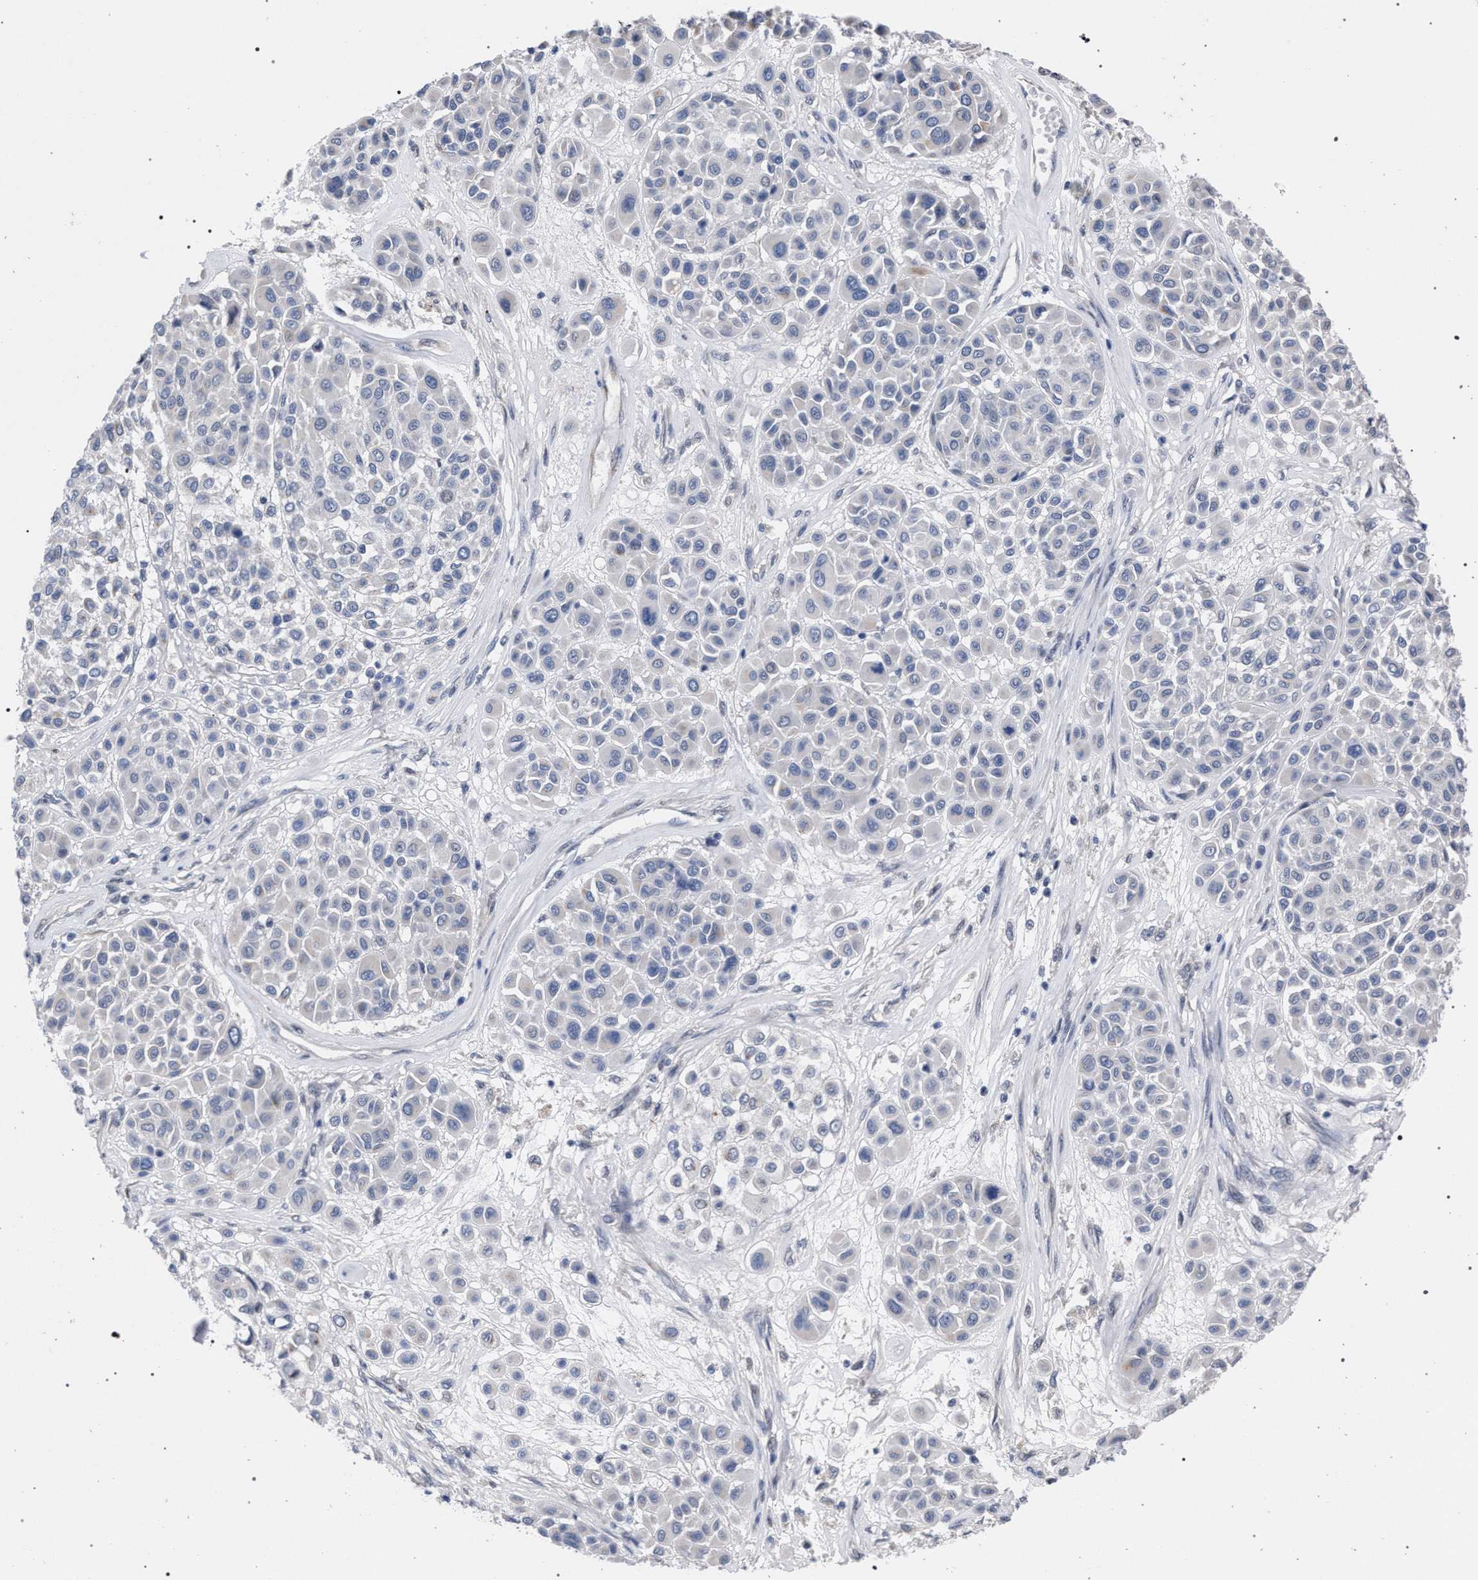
{"staining": {"intensity": "negative", "quantity": "none", "location": "none"}, "tissue": "melanoma", "cell_type": "Tumor cells", "image_type": "cancer", "snomed": [{"axis": "morphology", "description": "Malignant melanoma, Metastatic site"}, {"axis": "topography", "description": "Soft tissue"}], "caption": "Tumor cells are negative for protein expression in human malignant melanoma (metastatic site). Brightfield microscopy of immunohistochemistry stained with DAB (brown) and hematoxylin (blue), captured at high magnification.", "gene": "GOLGA2", "patient": {"sex": "male", "age": 41}}